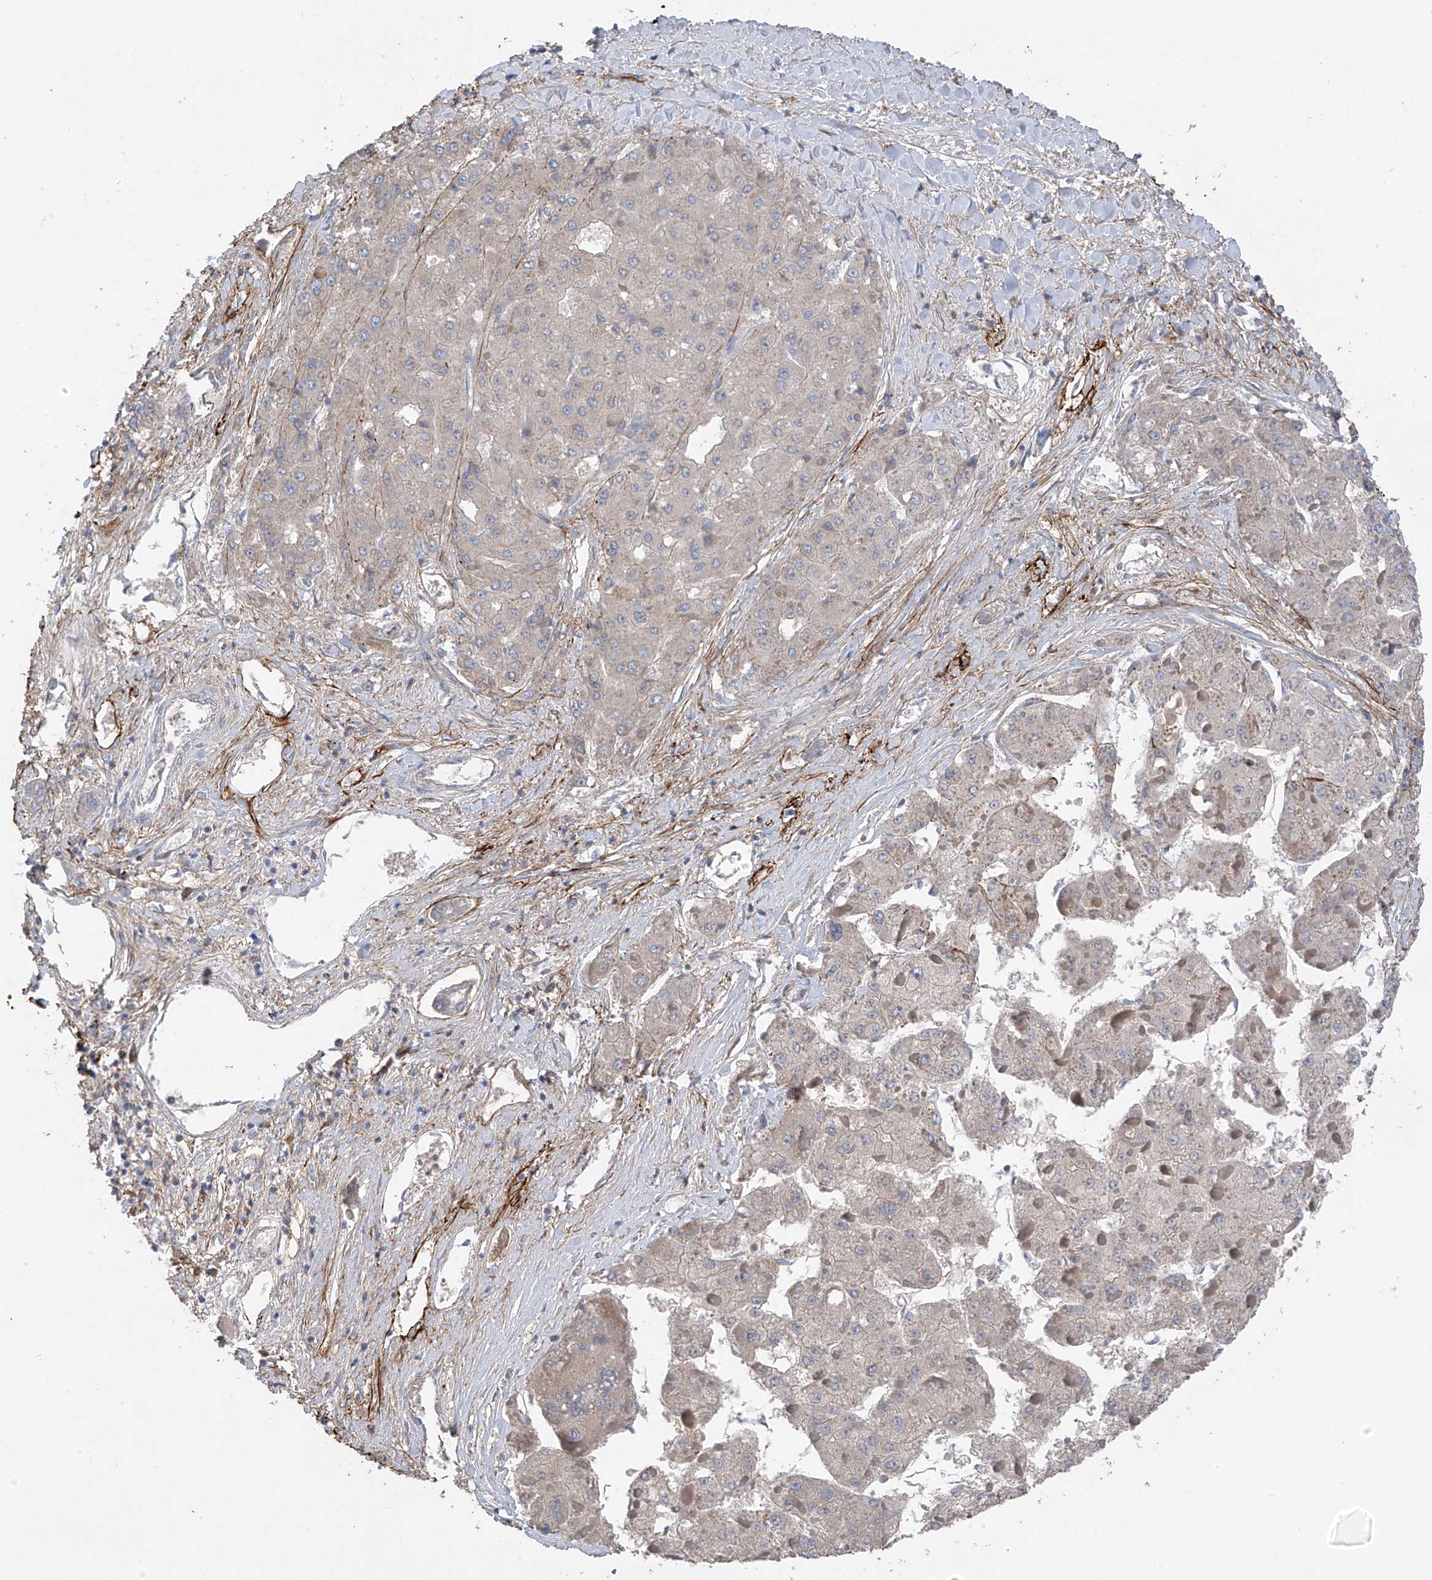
{"staining": {"intensity": "negative", "quantity": "none", "location": "none"}, "tissue": "liver cancer", "cell_type": "Tumor cells", "image_type": "cancer", "snomed": [{"axis": "morphology", "description": "Carcinoma, Hepatocellular, NOS"}, {"axis": "topography", "description": "Liver"}], "caption": "Immunohistochemical staining of human liver hepatocellular carcinoma displays no significant expression in tumor cells. Brightfield microscopy of immunohistochemistry stained with DAB (3,3'-diaminobenzidine) (brown) and hematoxylin (blue), captured at high magnification.", "gene": "GALNTL6", "patient": {"sex": "female", "age": 73}}